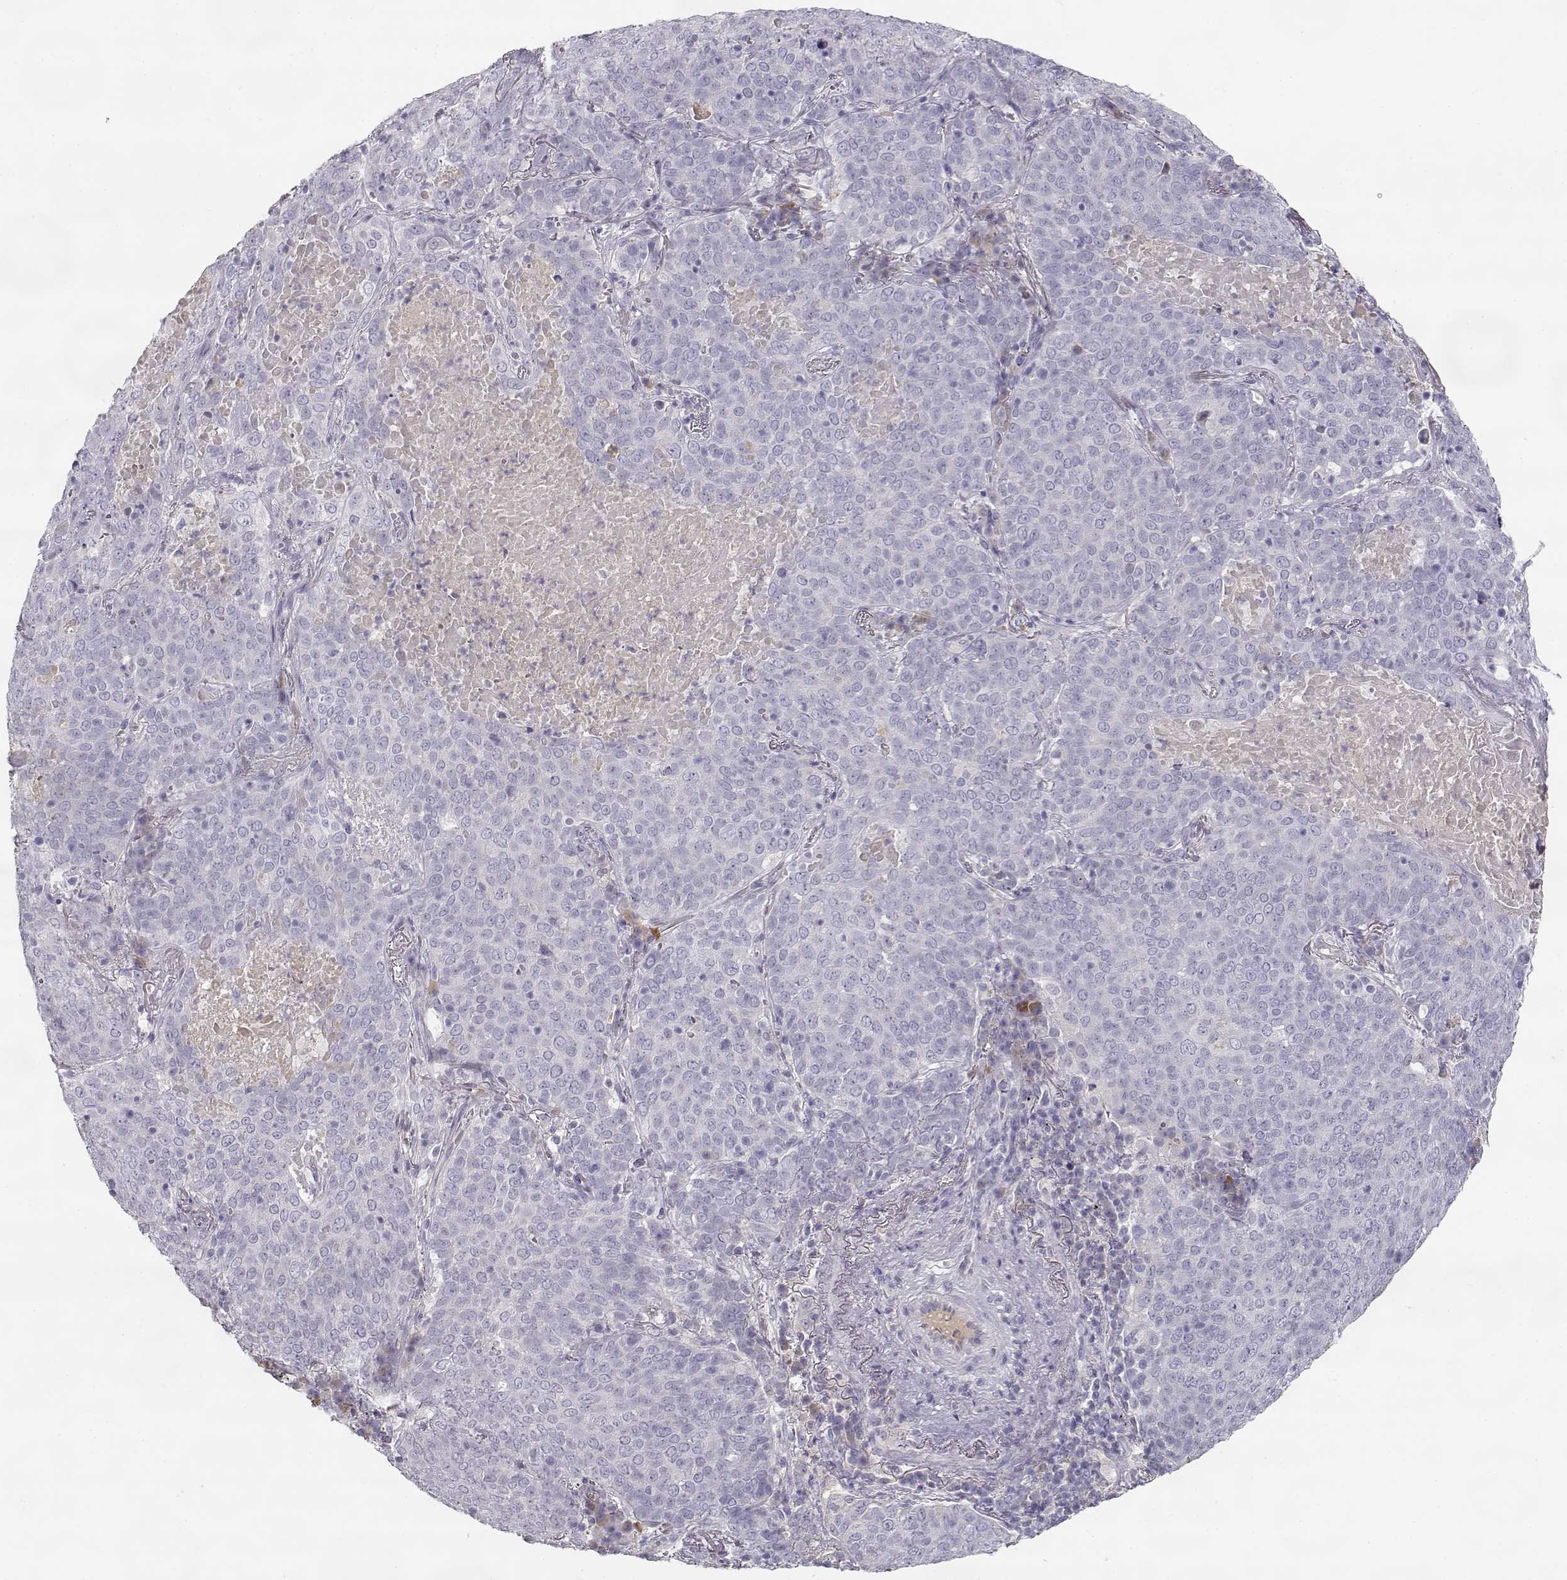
{"staining": {"intensity": "negative", "quantity": "none", "location": "none"}, "tissue": "lung cancer", "cell_type": "Tumor cells", "image_type": "cancer", "snomed": [{"axis": "morphology", "description": "Squamous cell carcinoma, NOS"}, {"axis": "topography", "description": "Lung"}], "caption": "Histopathology image shows no protein positivity in tumor cells of lung squamous cell carcinoma tissue.", "gene": "SLCO6A1", "patient": {"sex": "male", "age": 82}}